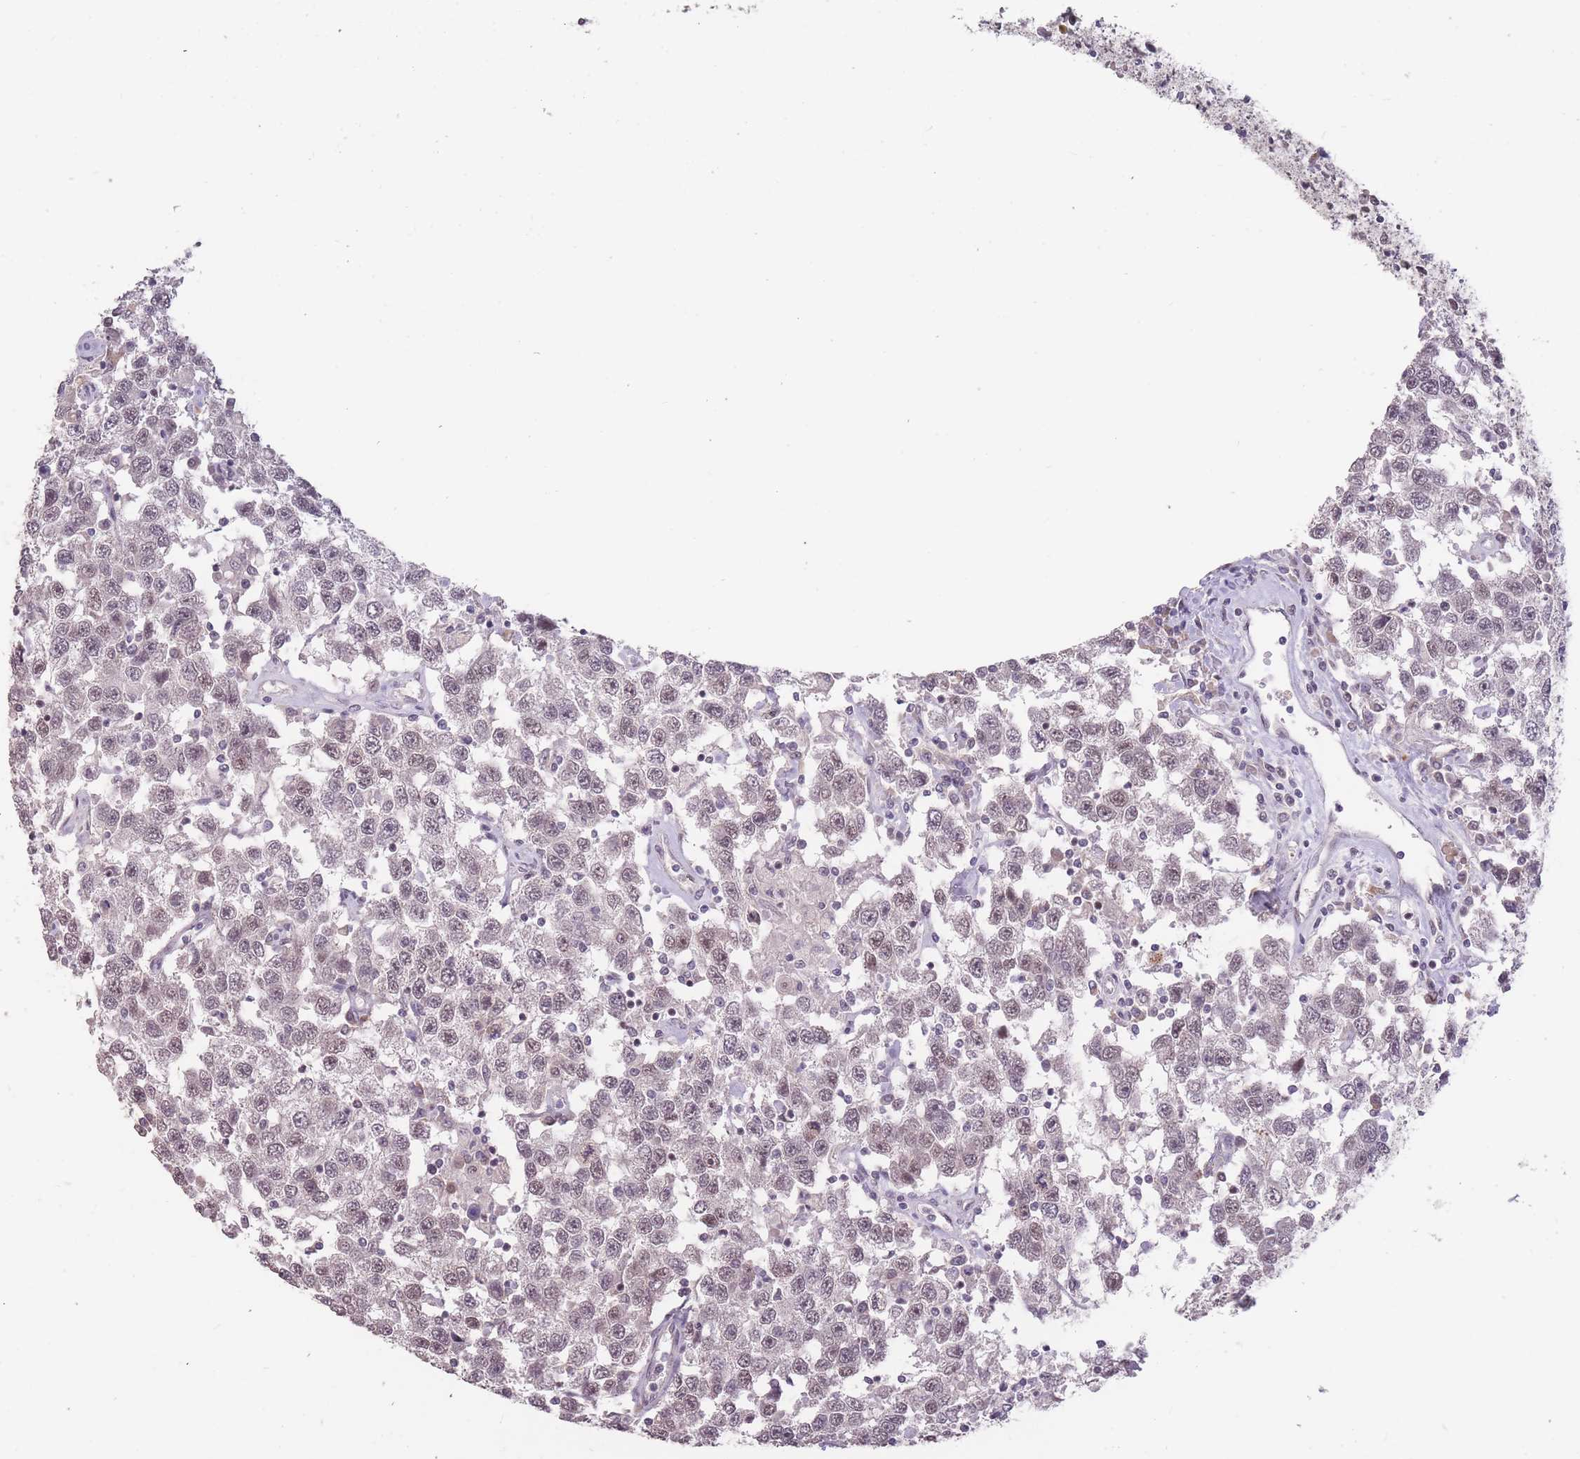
{"staining": {"intensity": "weak", "quantity": "25%-75%", "location": "nuclear"}, "tissue": "testis cancer", "cell_type": "Tumor cells", "image_type": "cancer", "snomed": [{"axis": "morphology", "description": "Seminoma, NOS"}, {"axis": "topography", "description": "Testis"}], "caption": "IHC micrograph of testis seminoma stained for a protein (brown), which displays low levels of weak nuclear staining in approximately 25%-75% of tumor cells.", "gene": "HNRNPUL1", "patient": {"sex": "male", "age": 41}}